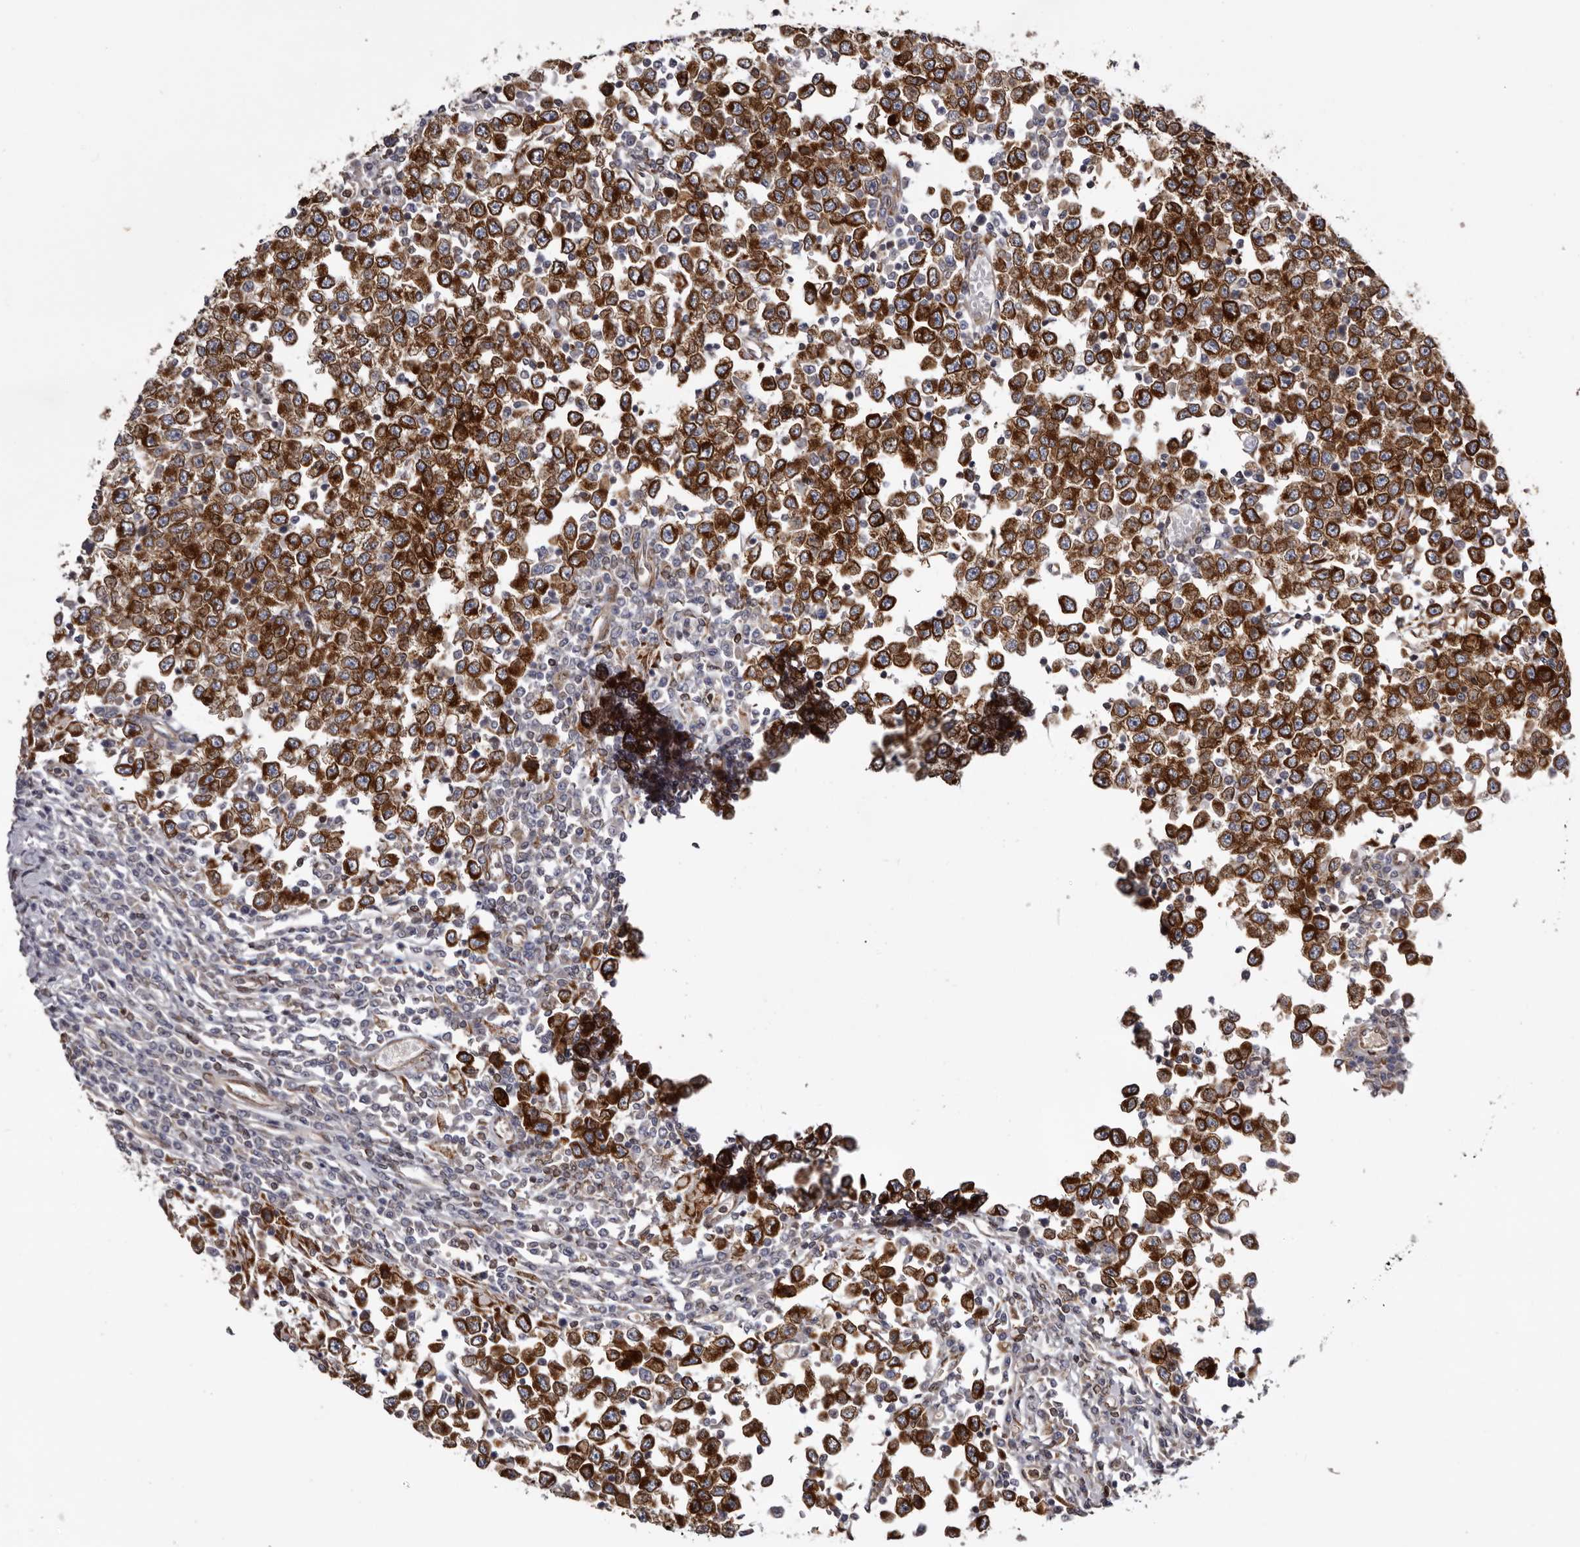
{"staining": {"intensity": "strong", "quantity": ">75%", "location": "cytoplasmic/membranous"}, "tissue": "testis cancer", "cell_type": "Tumor cells", "image_type": "cancer", "snomed": [{"axis": "morphology", "description": "Seminoma, NOS"}, {"axis": "topography", "description": "Testis"}], "caption": "Immunohistochemical staining of human testis cancer (seminoma) demonstrates high levels of strong cytoplasmic/membranous protein staining in about >75% of tumor cells. (Brightfield microscopy of DAB IHC at high magnification).", "gene": "C4orf3", "patient": {"sex": "male", "age": 65}}